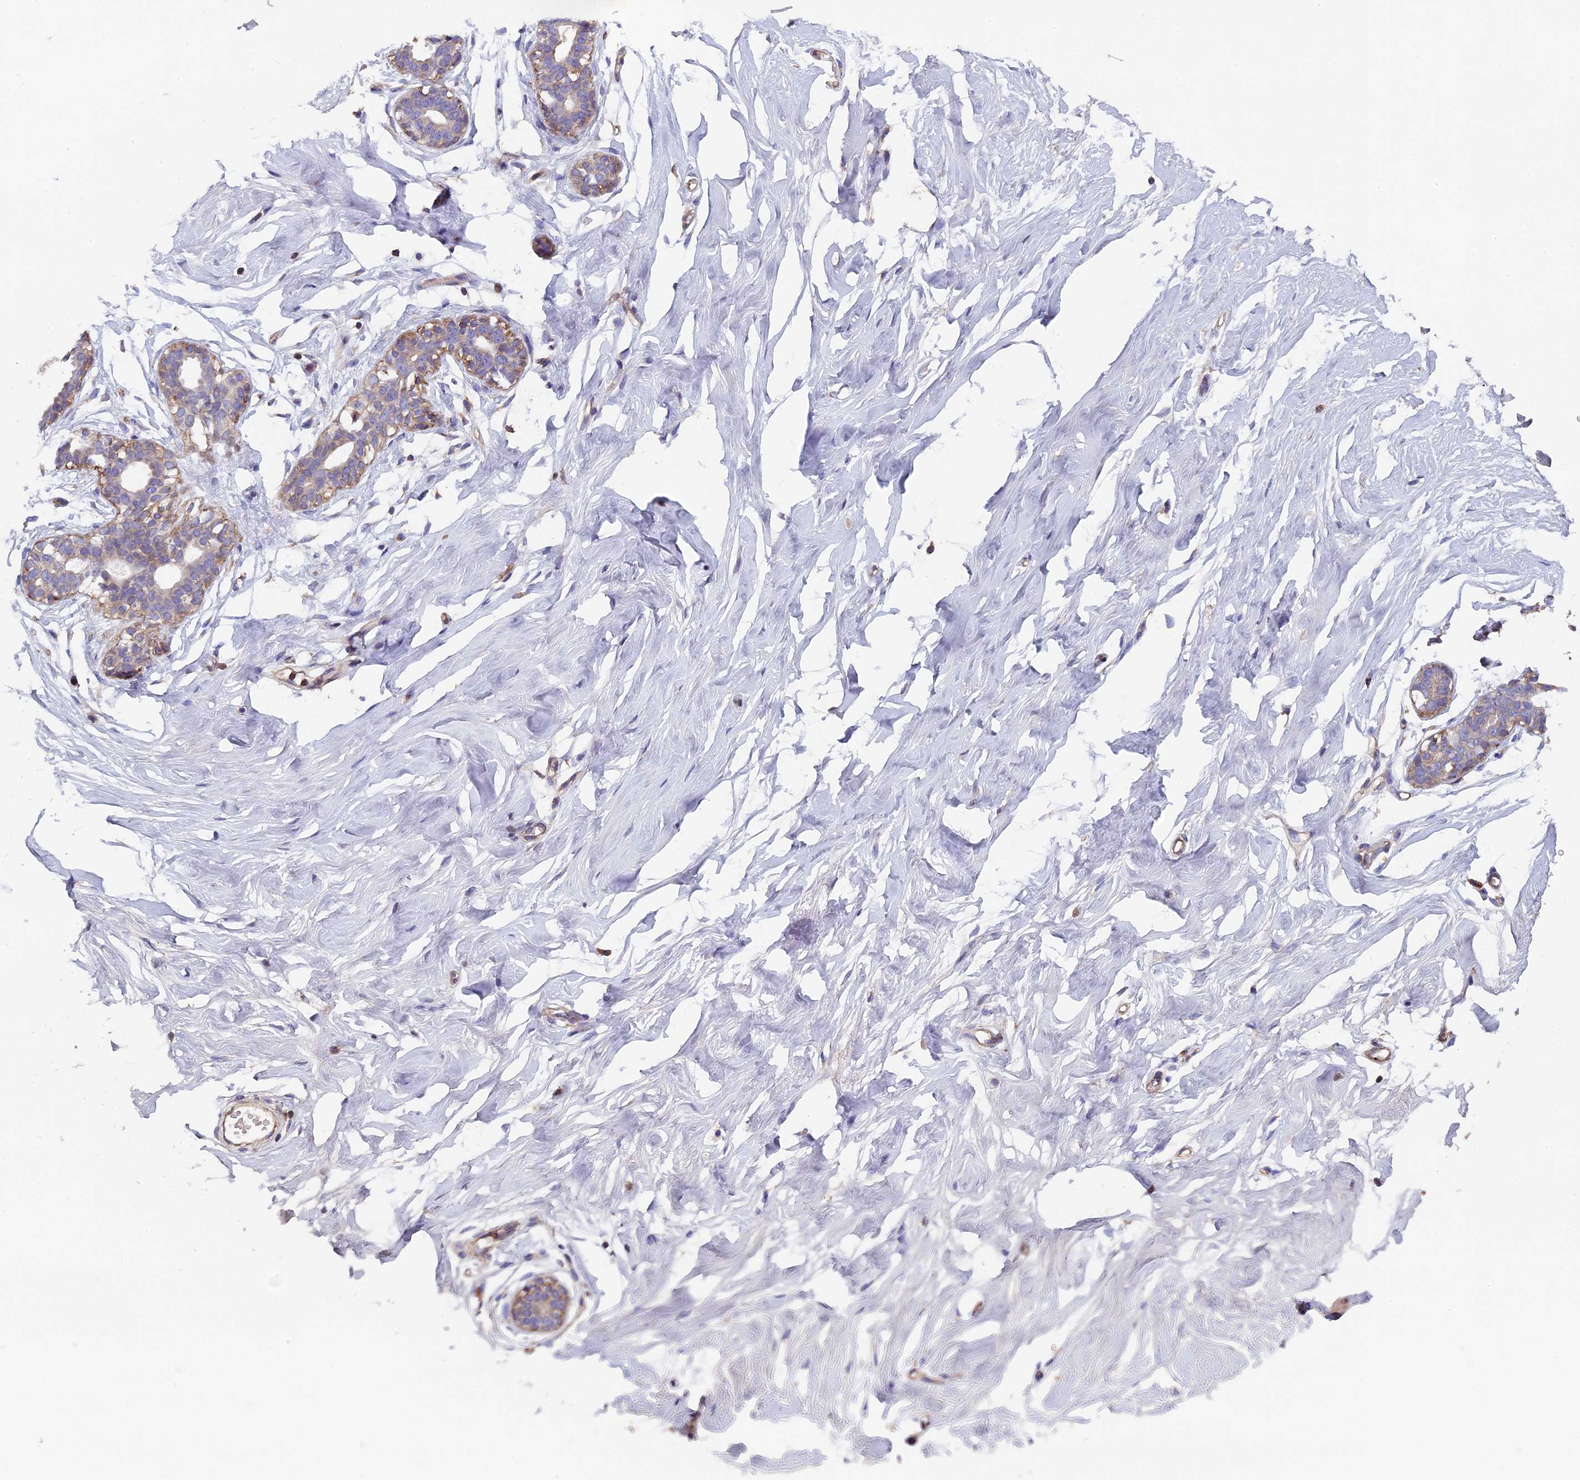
{"staining": {"intensity": "moderate", "quantity": ">75%", "location": "cytoplasmic/membranous"}, "tissue": "breast", "cell_type": "Adipocytes", "image_type": "normal", "snomed": [{"axis": "morphology", "description": "Normal tissue, NOS"}, {"axis": "morphology", "description": "Adenoma, NOS"}, {"axis": "topography", "description": "Breast"}], "caption": "Normal breast was stained to show a protein in brown. There is medium levels of moderate cytoplasmic/membranous staining in approximately >75% of adipocytes.", "gene": "CCDC153", "patient": {"sex": "female", "age": 23}}